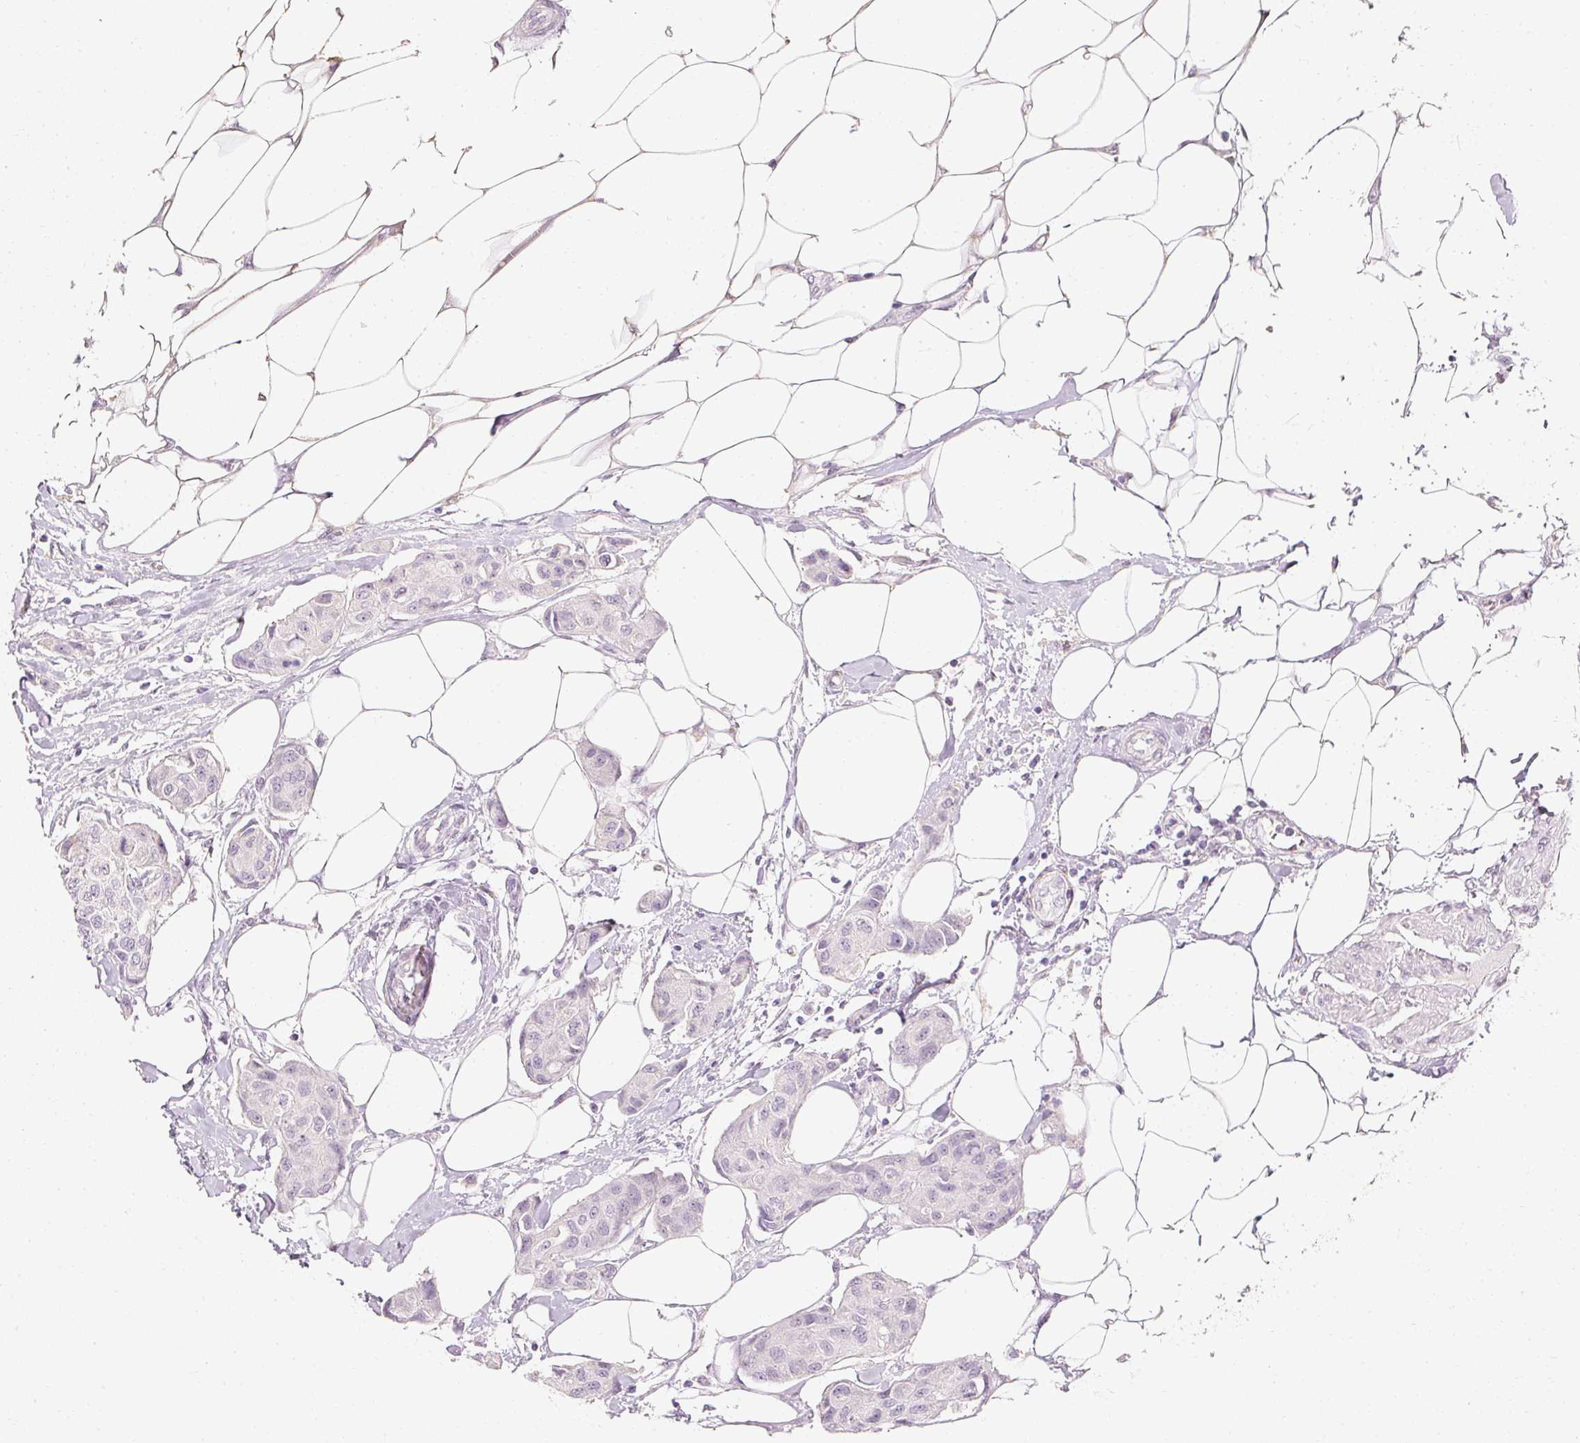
{"staining": {"intensity": "negative", "quantity": "none", "location": "none"}, "tissue": "breast cancer", "cell_type": "Tumor cells", "image_type": "cancer", "snomed": [{"axis": "morphology", "description": "Duct carcinoma"}, {"axis": "topography", "description": "Breast"}, {"axis": "topography", "description": "Lymph node"}], "caption": "High power microscopy image of an immunohistochemistry (IHC) photomicrograph of breast cancer (infiltrating ductal carcinoma), revealing no significant staining in tumor cells.", "gene": "ELAVL3", "patient": {"sex": "female", "age": 80}}